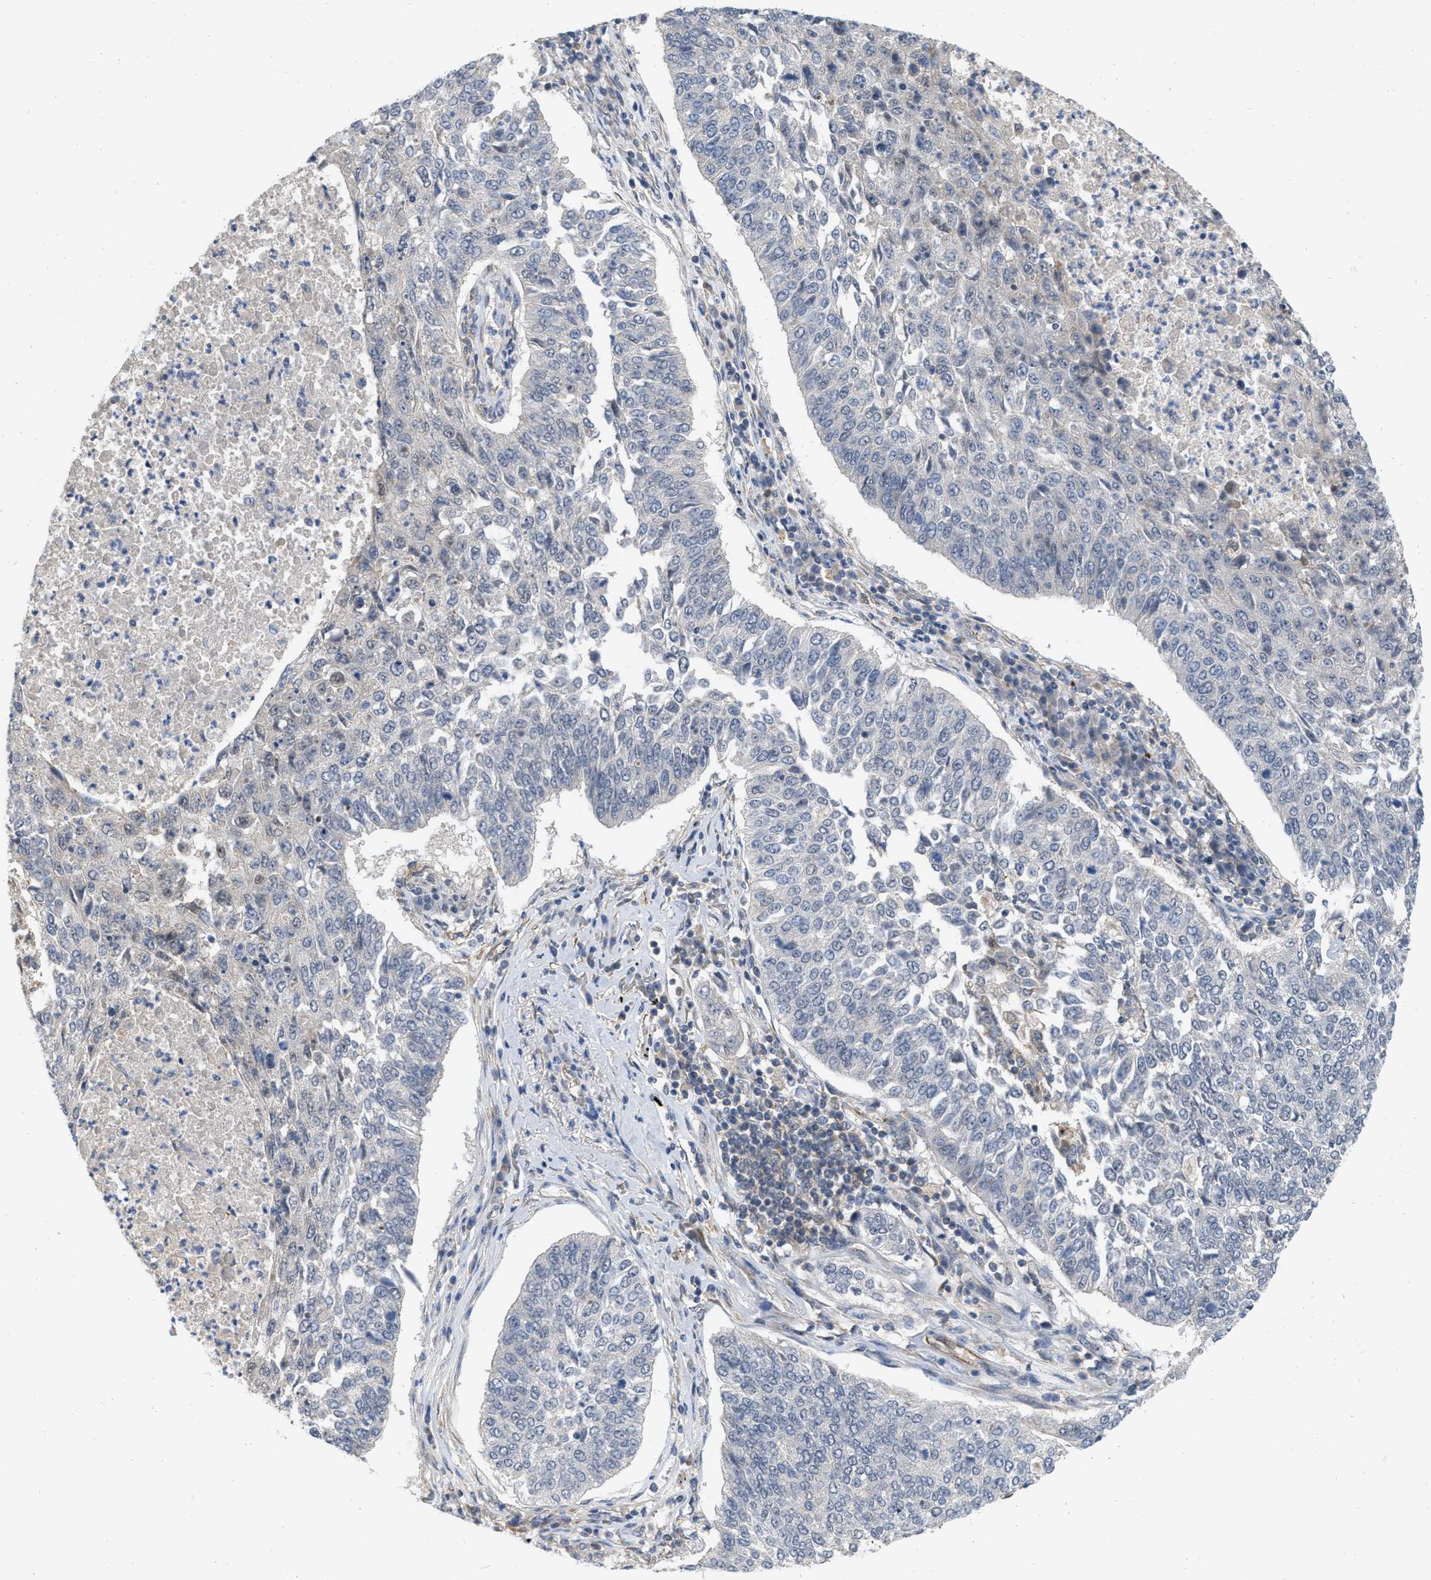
{"staining": {"intensity": "negative", "quantity": "none", "location": "none"}, "tissue": "lung cancer", "cell_type": "Tumor cells", "image_type": "cancer", "snomed": [{"axis": "morphology", "description": "Normal tissue, NOS"}, {"axis": "morphology", "description": "Squamous cell carcinoma, NOS"}, {"axis": "topography", "description": "Cartilage tissue"}, {"axis": "topography", "description": "Bronchus"}, {"axis": "topography", "description": "Lung"}], "caption": "Lung cancer stained for a protein using immunohistochemistry (IHC) shows no staining tumor cells.", "gene": "NAPEPLD", "patient": {"sex": "female", "age": 49}}